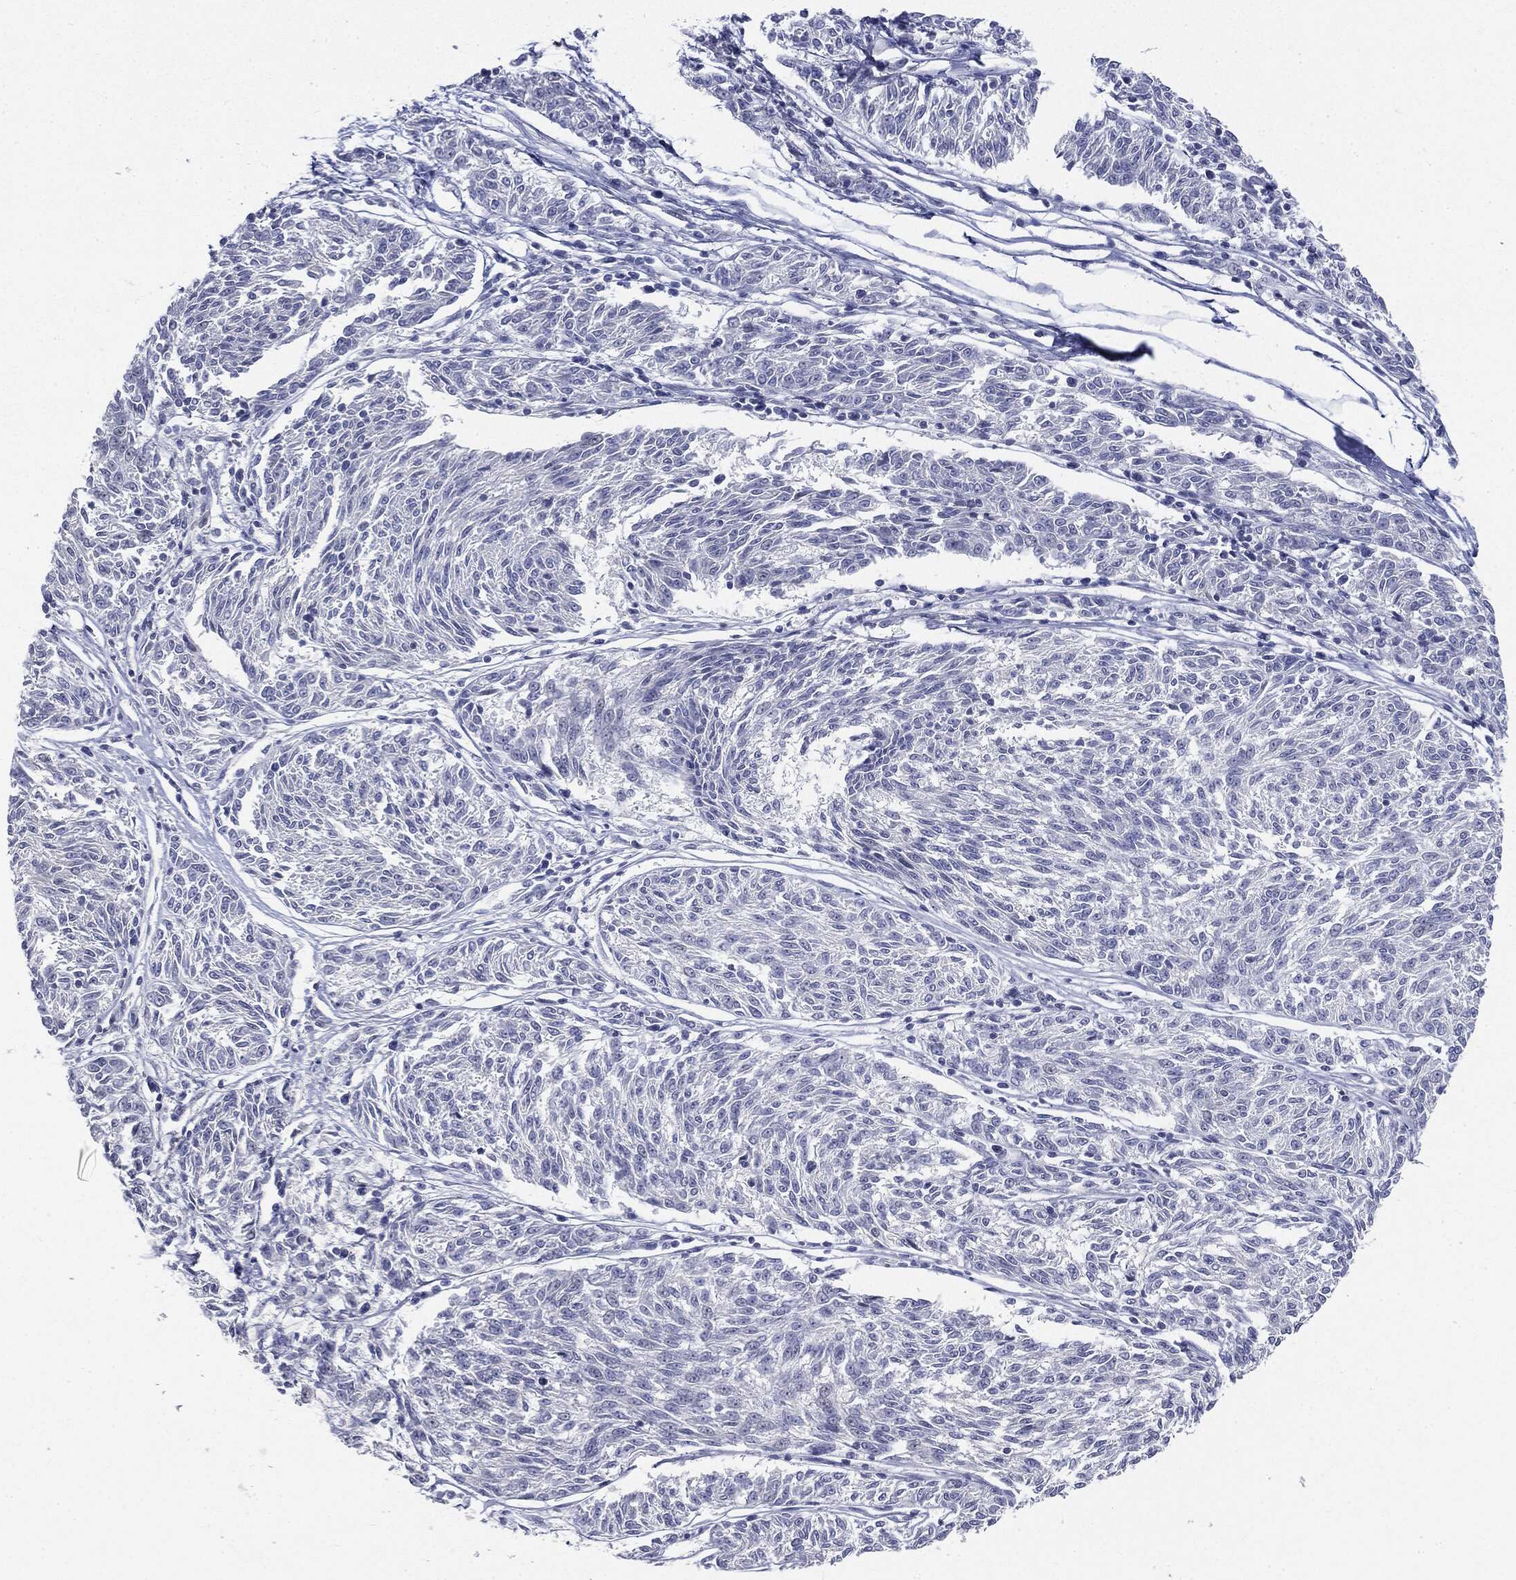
{"staining": {"intensity": "negative", "quantity": "none", "location": "none"}, "tissue": "melanoma", "cell_type": "Tumor cells", "image_type": "cancer", "snomed": [{"axis": "morphology", "description": "Malignant melanoma, NOS"}, {"axis": "topography", "description": "Skin"}], "caption": "Protein analysis of malignant melanoma reveals no significant staining in tumor cells. (Immunohistochemistry (ihc), brightfield microscopy, high magnification).", "gene": "CGB1", "patient": {"sex": "female", "age": 72}}